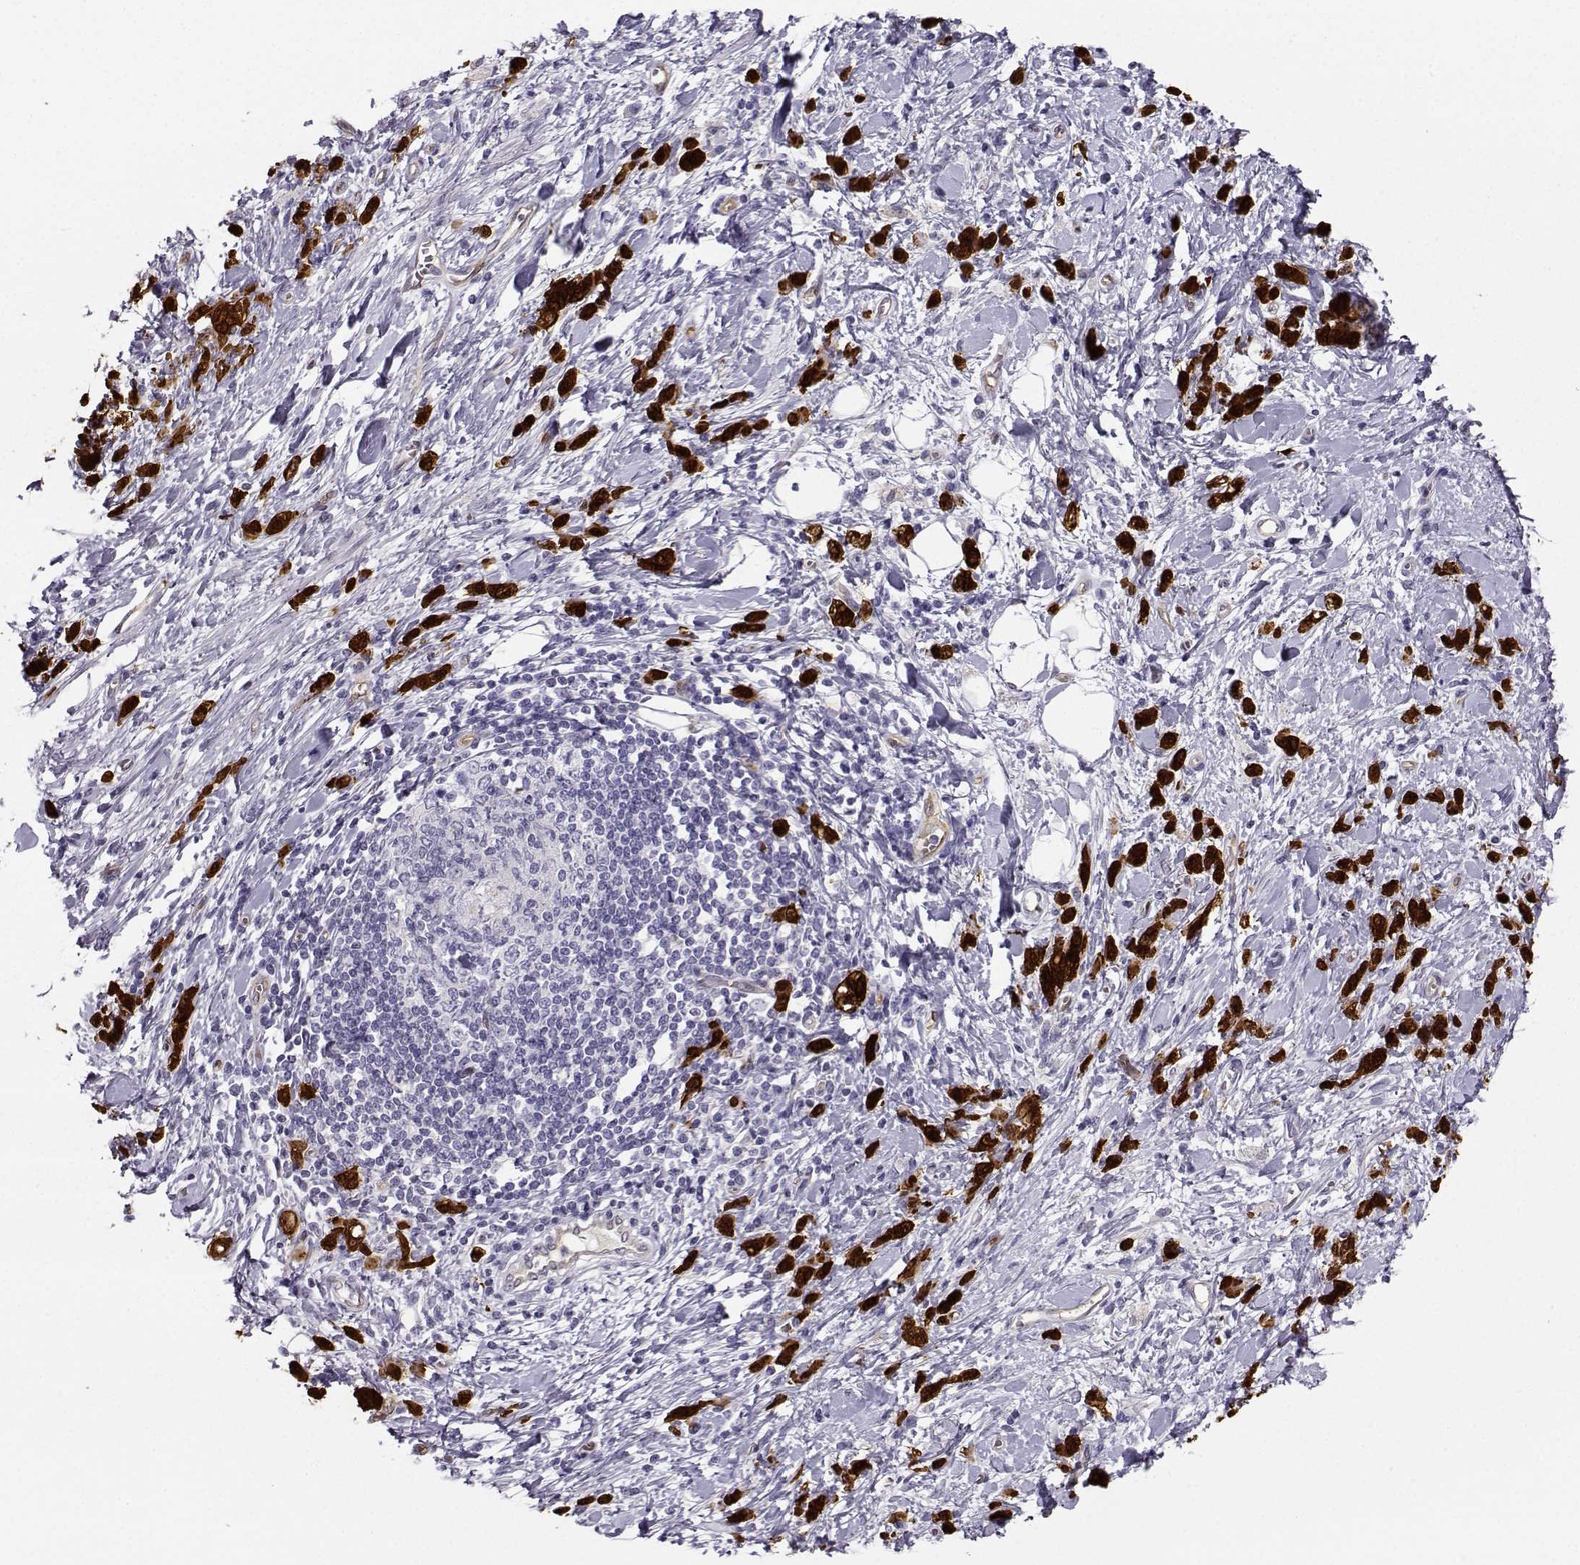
{"staining": {"intensity": "strong", "quantity": ">75%", "location": "cytoplasmic/membranous"}, "tissue": "stomach cancer", "cell_type": "Tumor cells", "image_type": "cancer", "snomed": [{"axis": "morphology", "description": "Adenocarcinoma, NOS"}, {"axis": "topography", "description": "Stomach"}], "caption": "The image shows staining of stomach cancer, revealing strong cytoplasmic/membranous protein staining (brown color) within tumor cells.", "gene": "NQO1", "patient": {"sex": "male", "age": 77}}